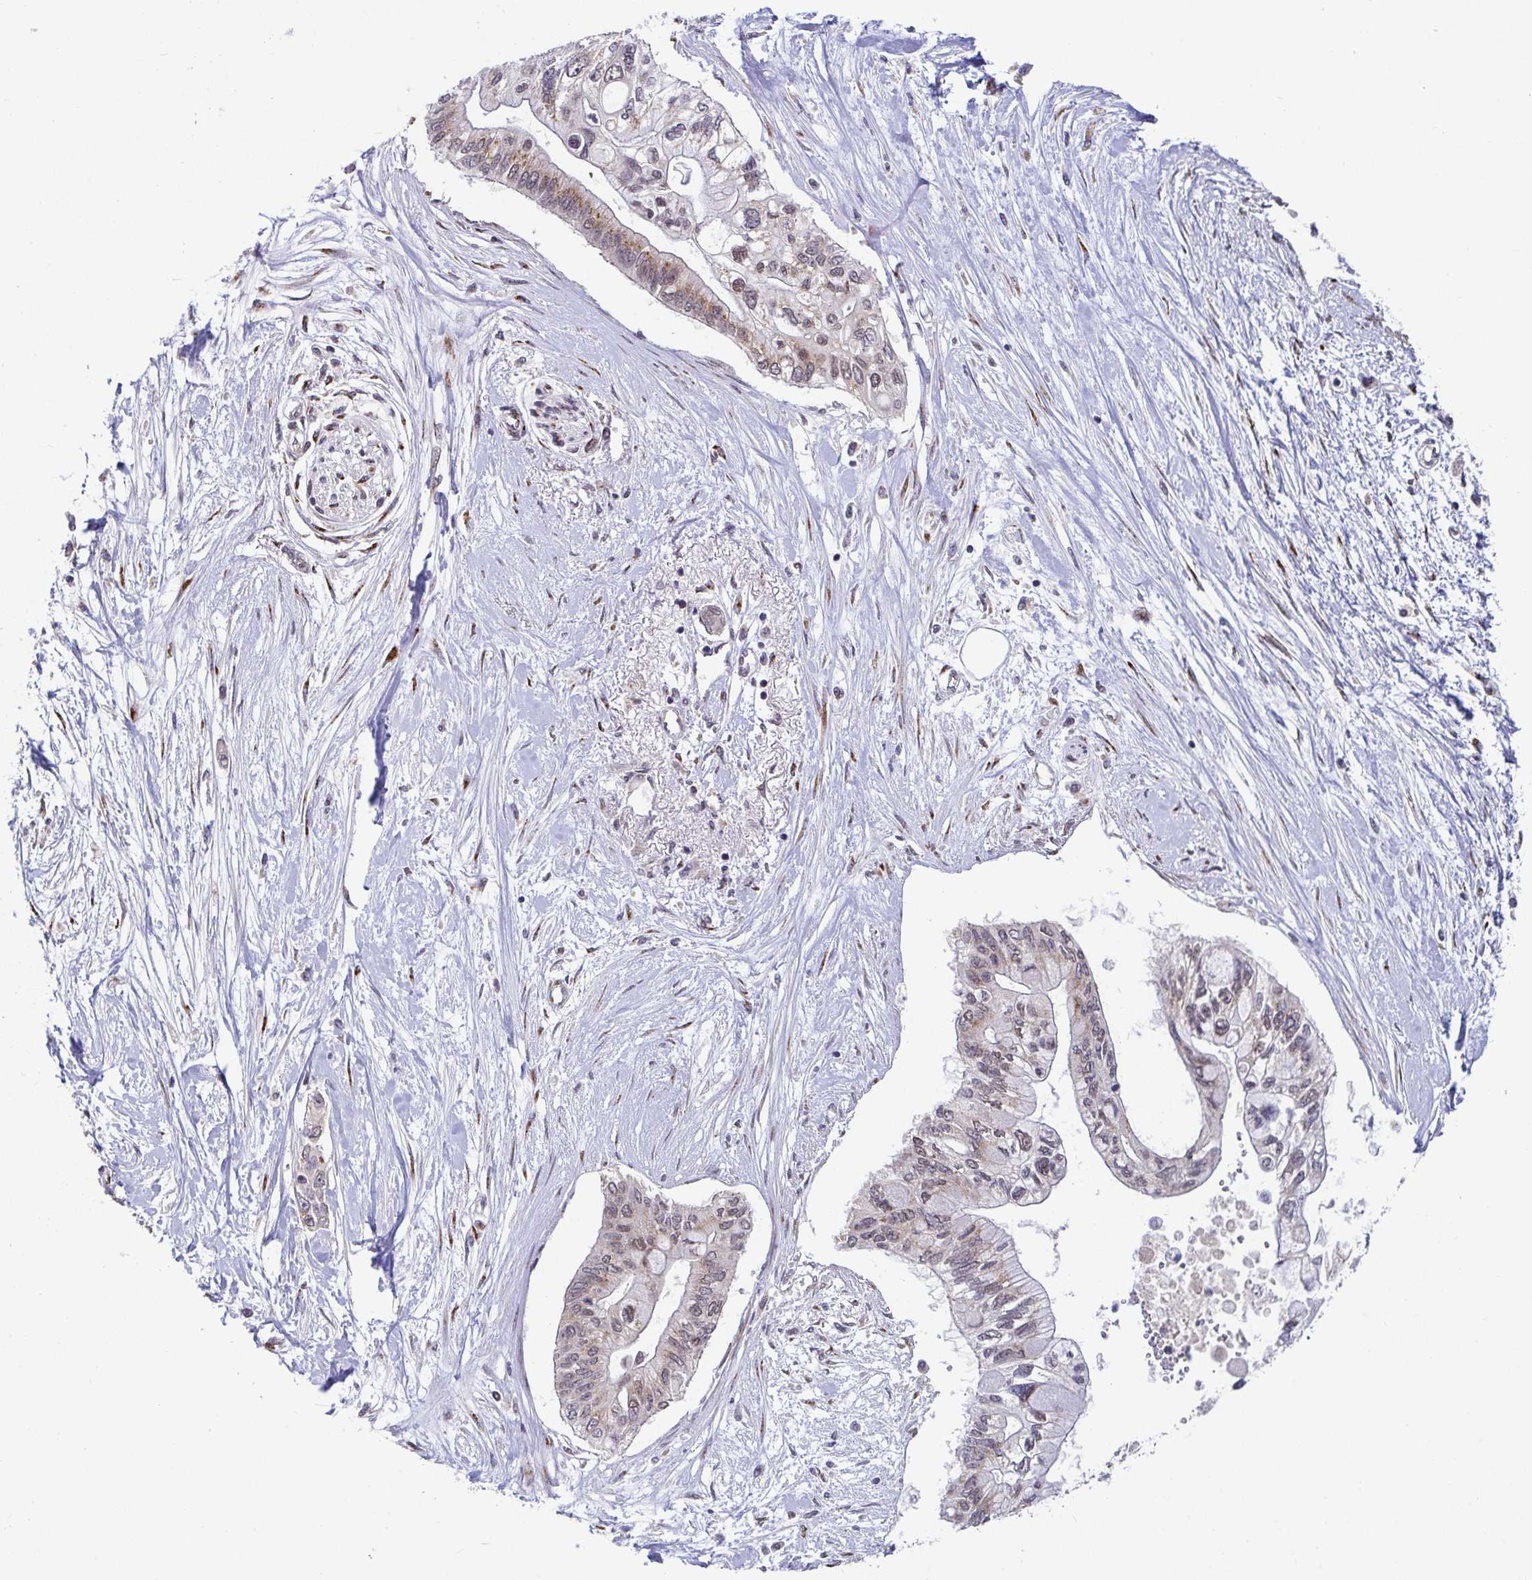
{"staining": {"intensity": "weak", "quantity": "25%-75%", "location": "cytoplasmic/membranous,nuclear"}, "tissue": "pancreatic cancer", "cell_type": "Tumor cells", "image_type": "cancer", "snomed": [{"axis": "morphology", "description": "Adenocarcinoma, NOS"}, {"axis": "topography", "description": "Pancreas"}], "caption": "This is a photomicrograph of IHC staining of pancreatic adenocarcinoma, which shows weak expression in the cytoplasmic/membranous and nuclear of tumor cells.", "gene": "ATP5MJ", "patient": {"sex": "female", "age": 77}}